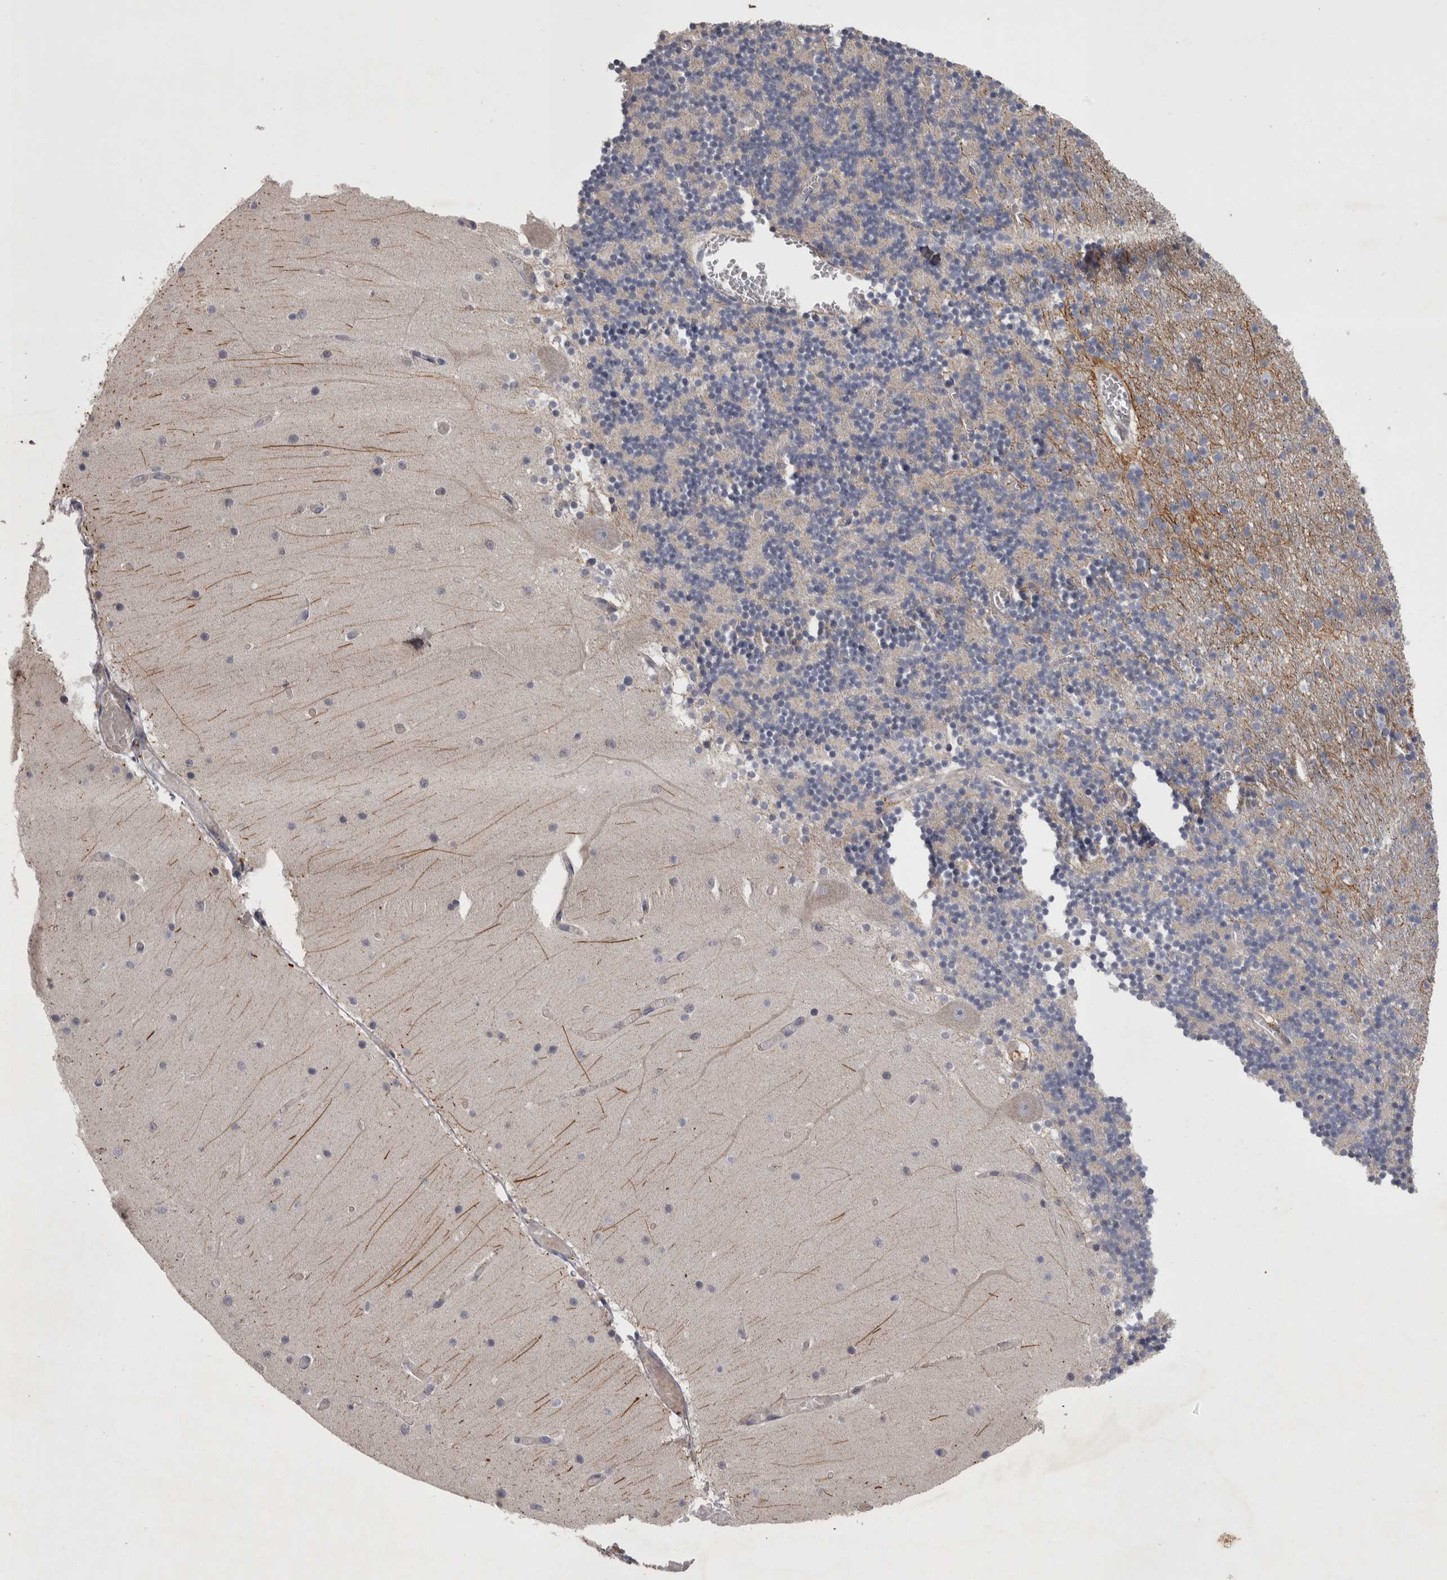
{"staining": {"intensity": "moderate", "quantity": "<25%", "location": "cytoplasmic/membranous"}, "tissue": "cerebellum", "cell_type": "Cells in granular layer", "image_type": "normal", "snomed": [{"axis": "morphology", "description": "Normal tissue, NOS"}, {"axis": "topography", "description": "Cerebellum"}], "caption": "Moderate cytoplasmic/membranous staining is appreciated in about <25% of cells in granular layer in benign cerebellum. Nuclei are stained in blue.", "gene": "DBT", "patient": {"sex": "female", "age": 28}}